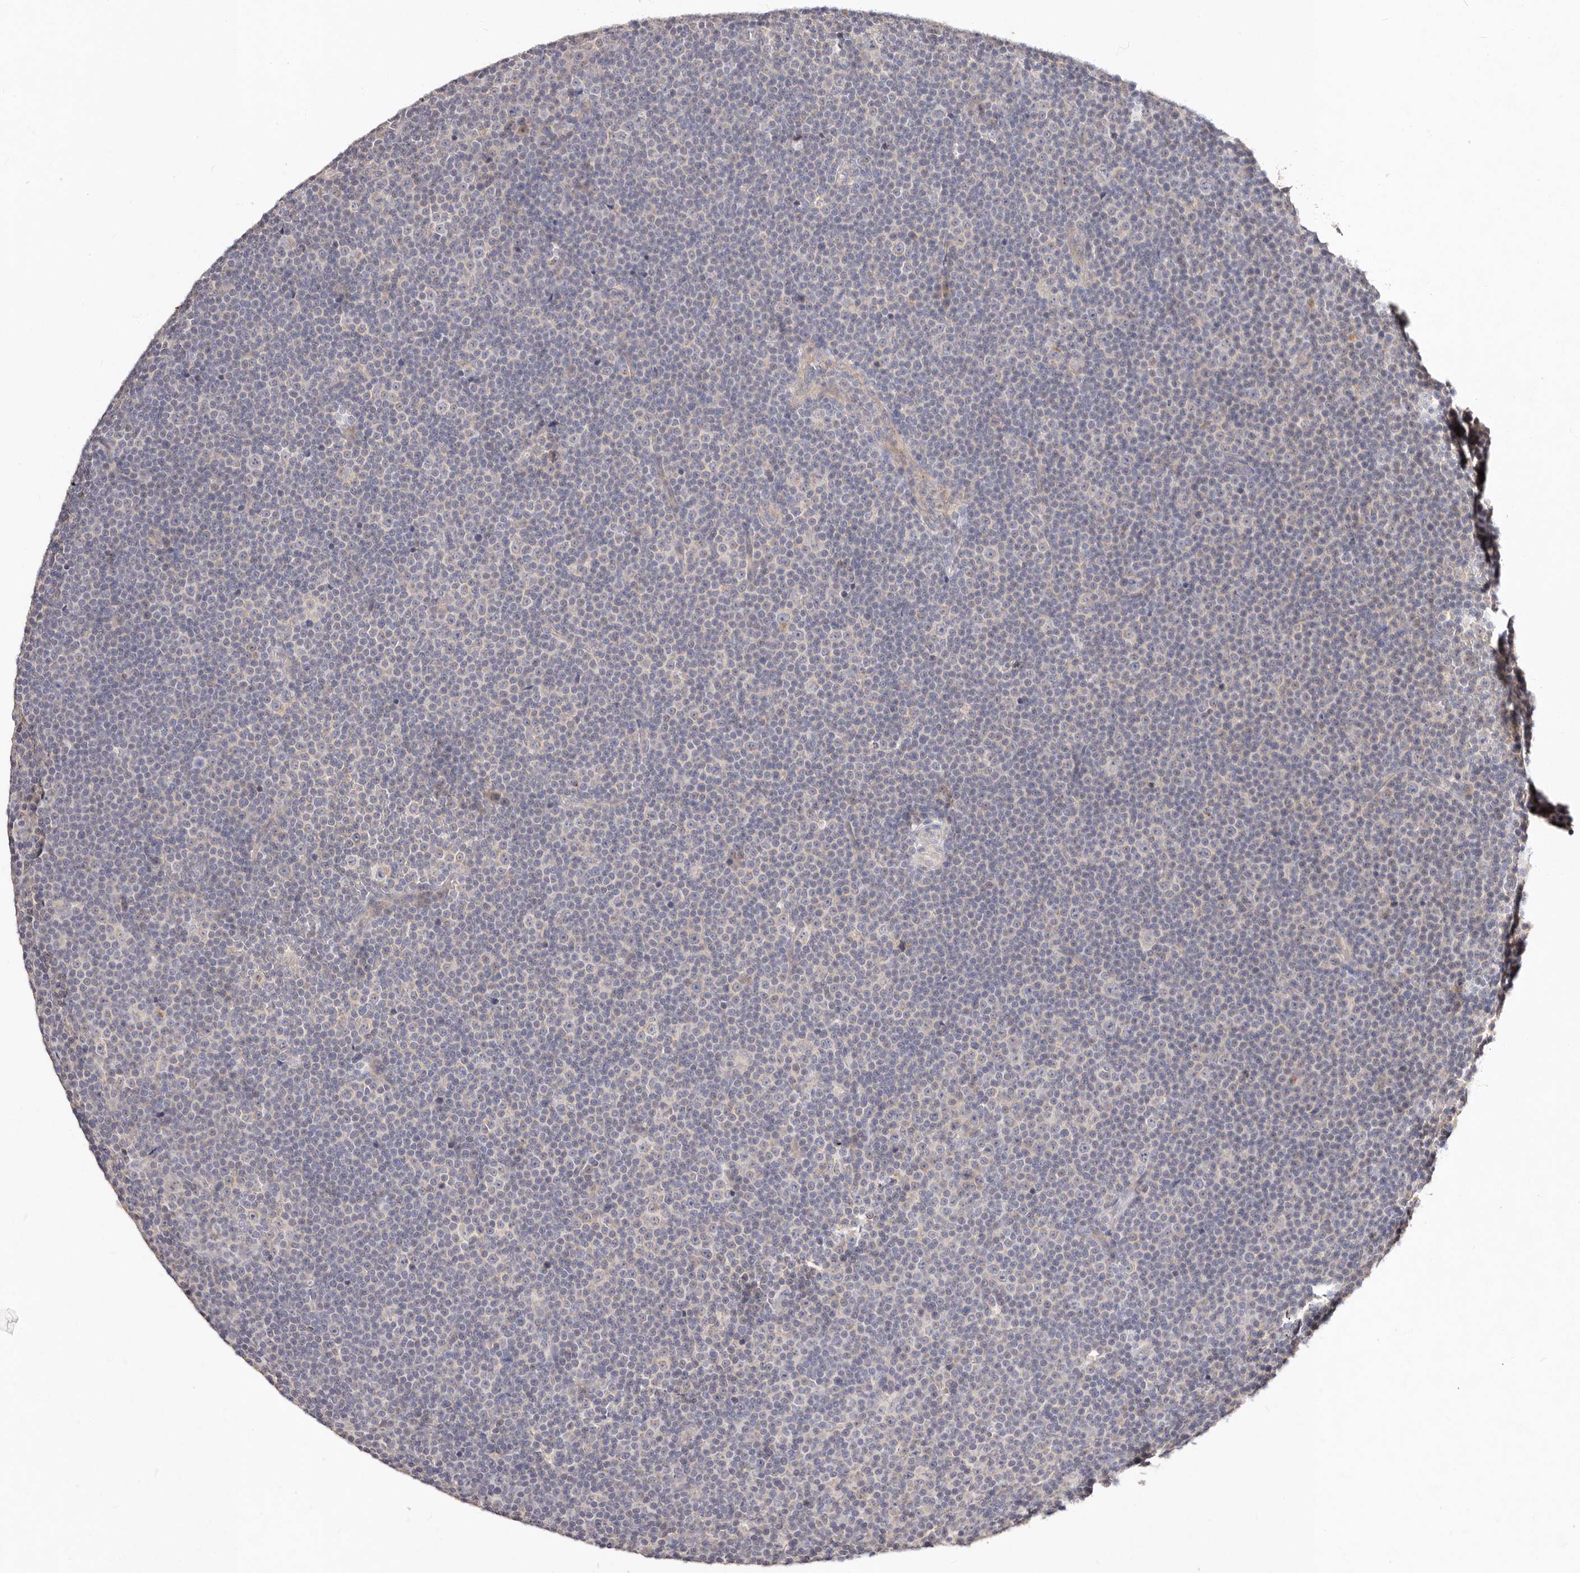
{"staining": {"intensity": "negative", "quantity": "none", "location": "none"}, "tissue": "lymphoma", "cell_type": "Tumor cells", "image_type": "cancer", "snomed": [{"axis": "morphology", "description": "Malignant lymphoma, non-Hodgkin's type, Low grade"}, {"axis": "topography", "description": "Lymph node"}], "caption": "An image of human lymphoma is negative for staining in tumor cells.", "gene": "VIPAS39", "patient": {"sex": "female", "age": 67}}